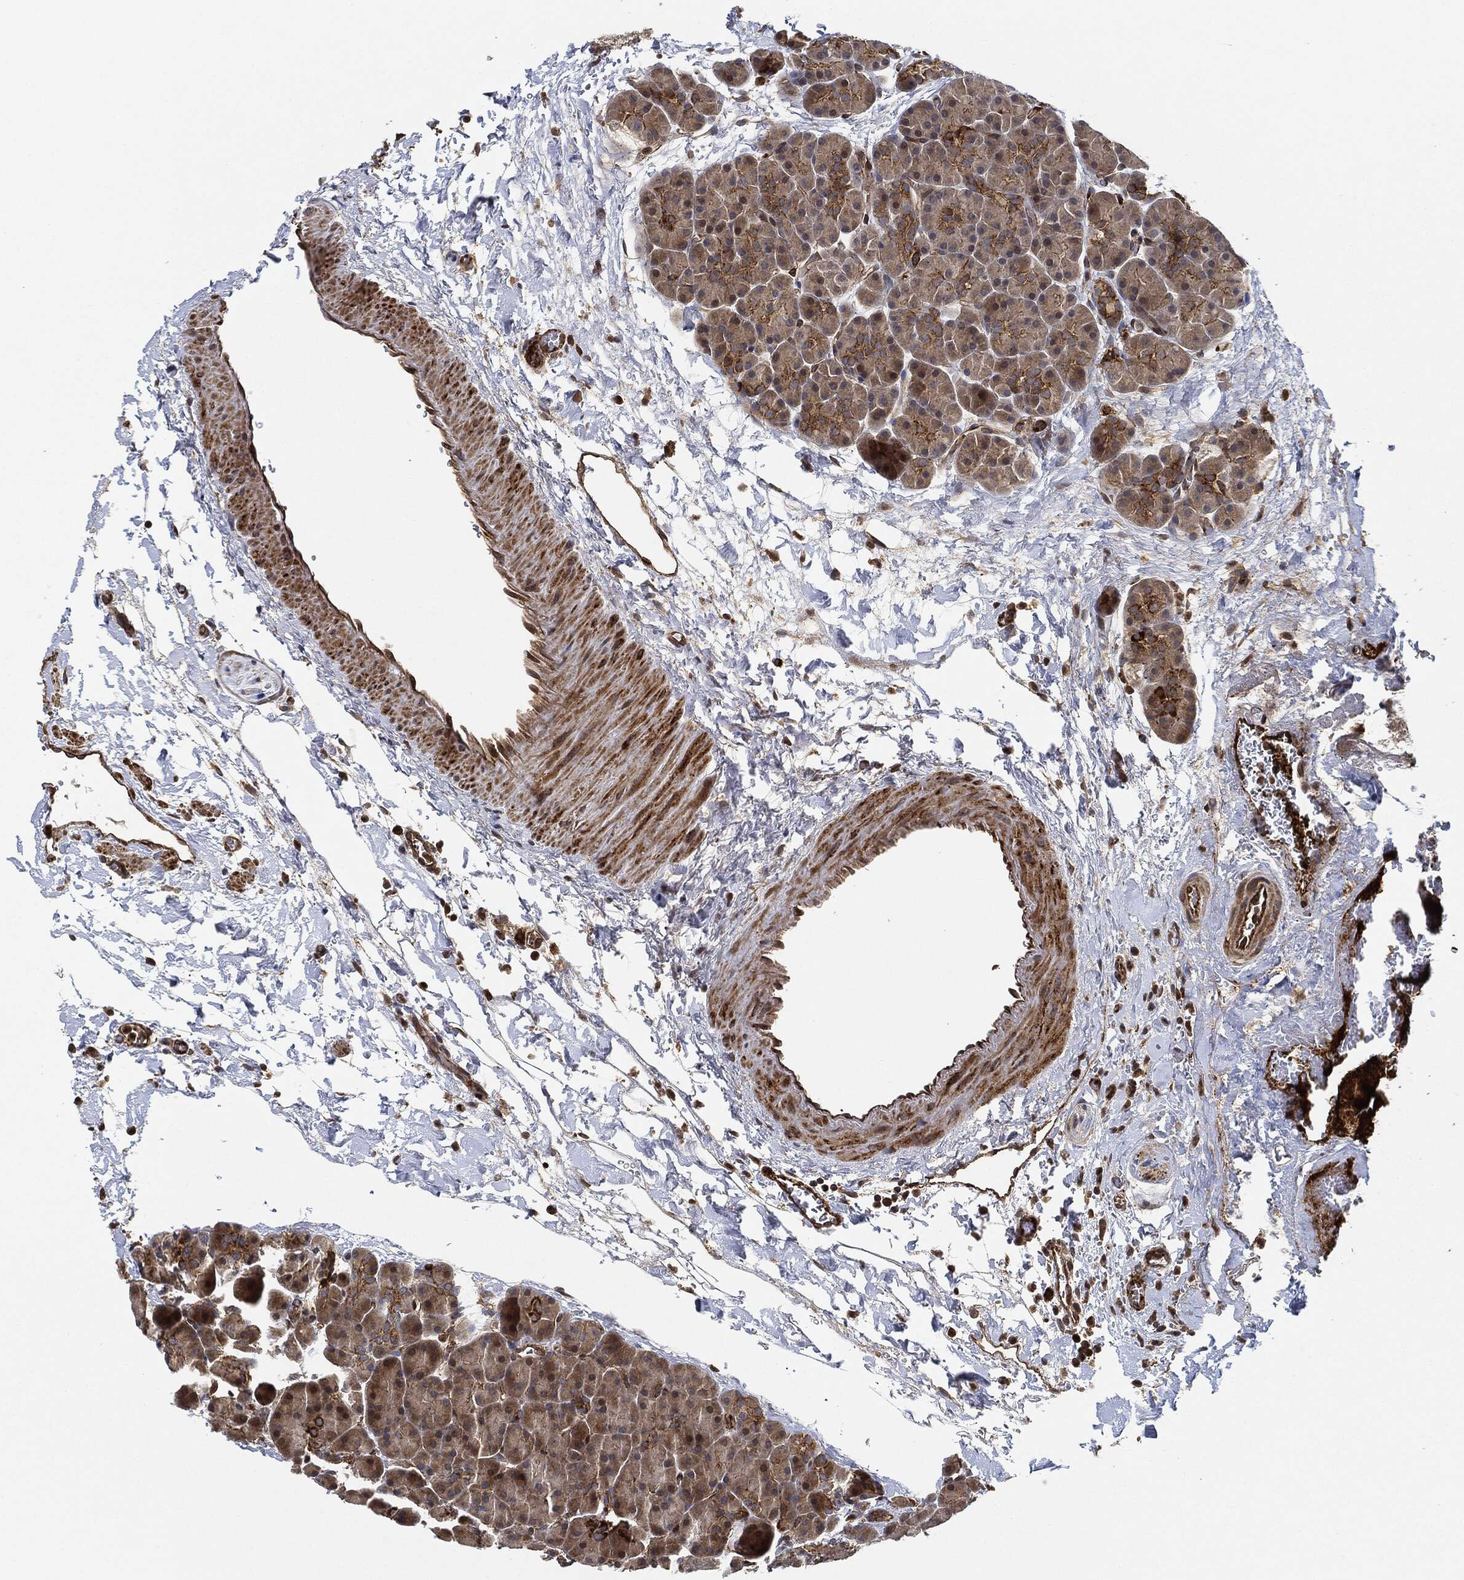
{"staining": {"intensity": "strong", "quantity": "<25%", "location": "cytoplasmic/membranous"}, "tissue": "pancreas", "cell_type": "Exocrine glandular cells", "image_type": "normal", "snomed": [{"axis": "morphology", "description": "Normal tissue, NOS"}, {"axis": "topography", "description": "Pancreas"}], "caption": "DAB (3,3'-diaminobenzidine) immunohistochemical staining of normal pancreas reveals strong cytoplasmic/membranous protein staining in about <25% of exocrine glandular cells. Using DAB (3,3'-diaminobenzidine) (brown) and hematoxylin (blue) stains, captured at high magnification using brightfield microscopy.", "gene": "MAP3K3", "patient": {"sex": "female", "age": 44}}